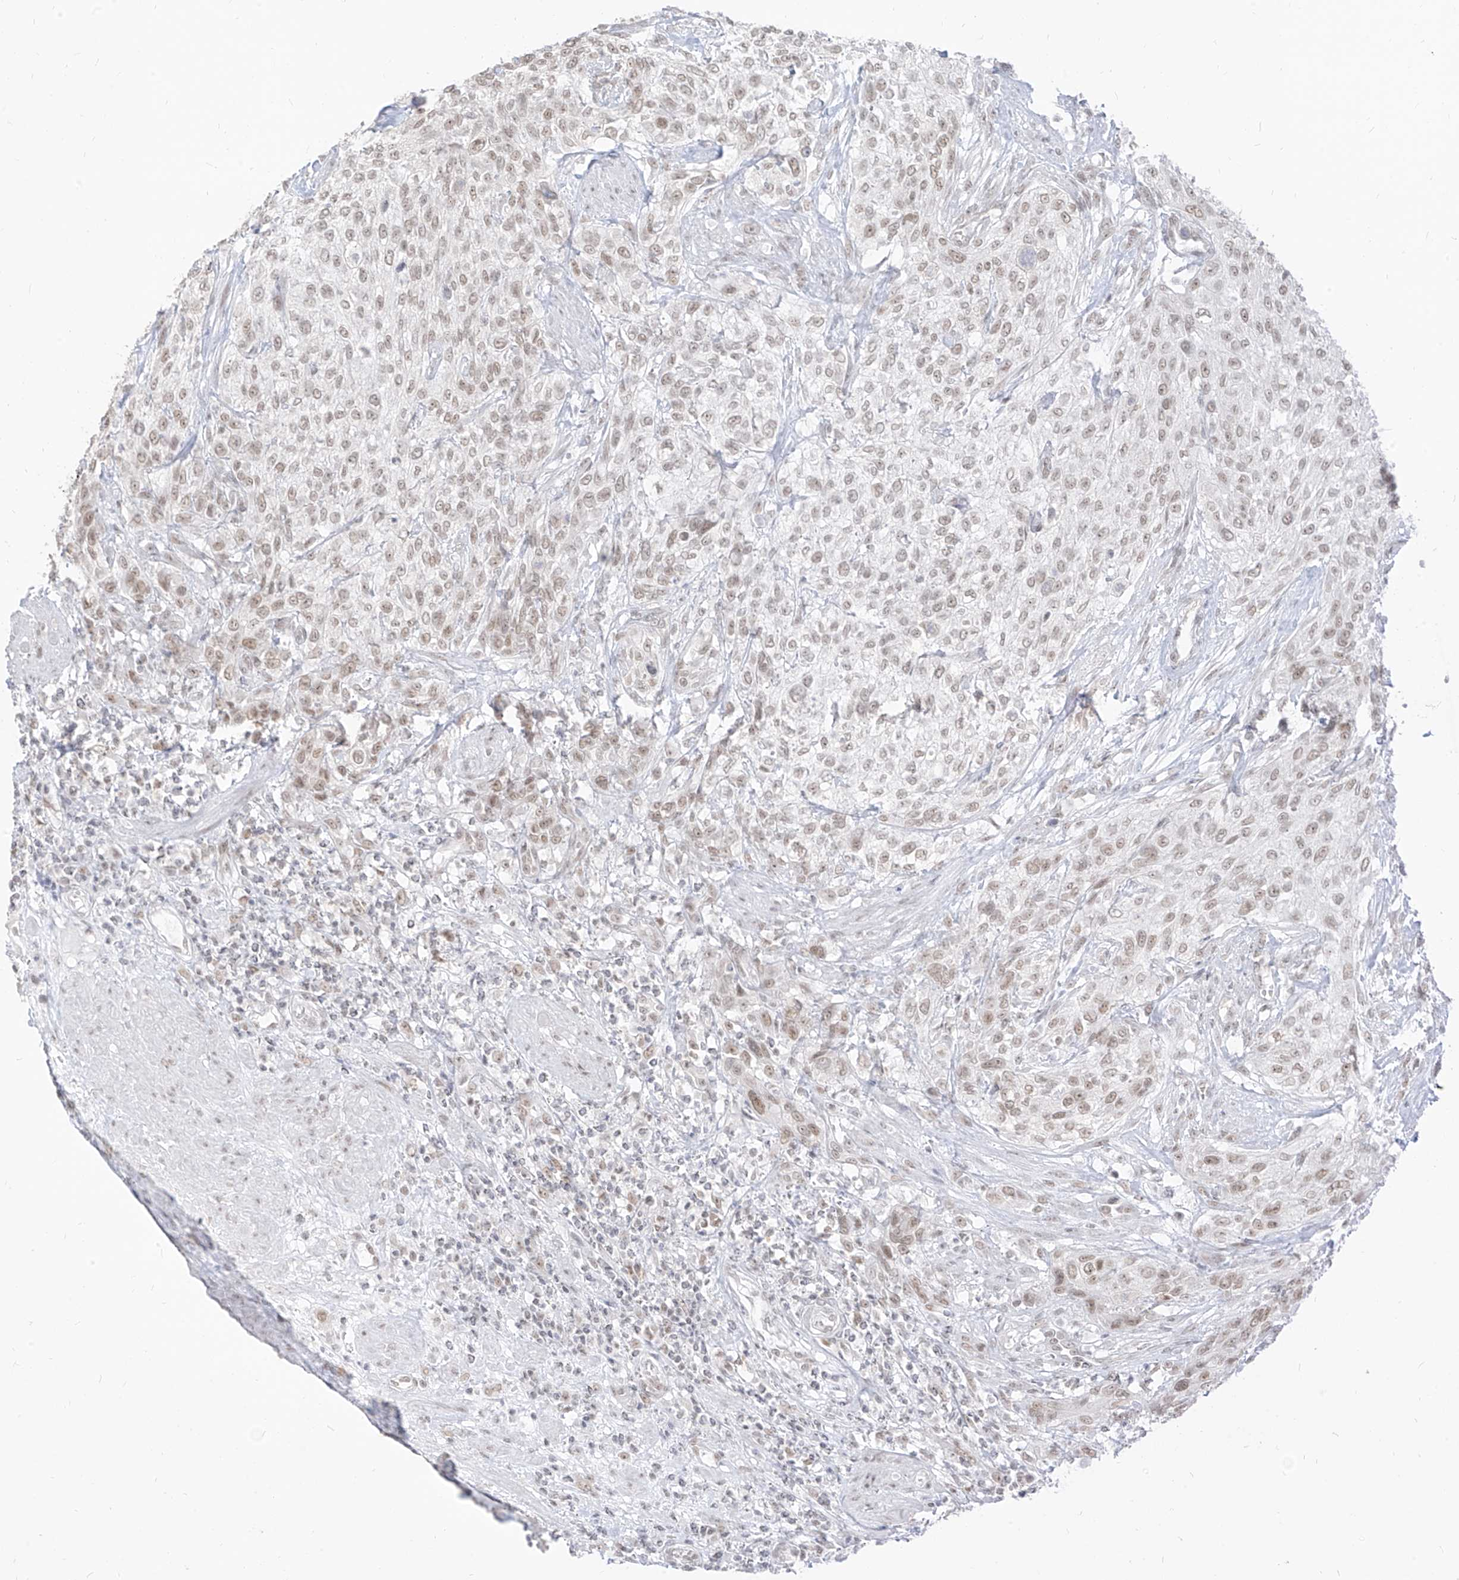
{"staining": {"intensity": "weak", "quantity": ">75%", "location": "nuclear"}, "tissue": "urothelial cancer", "cell_type": "Tumor cells", "image_type": "cancer", "snomed": [{"axis": "morphology", "description": "Urothelial carcinoma, High grade"}, {"axis": "topography", "description": "Urinary bladder"}], "caption": "DAB (3,3'-diaminobenzidine) immunohistochemical staining of human urothelial carcinoma (high-grade) displays weak nuclear protein staining in approximately >75% of tumor cells. Immunohistochemistry (ihc) stains the protein in brown and the nuclei are stained blue.", "gene": "SUPT5H", "patient": {"sex": "male", "age": 35}}